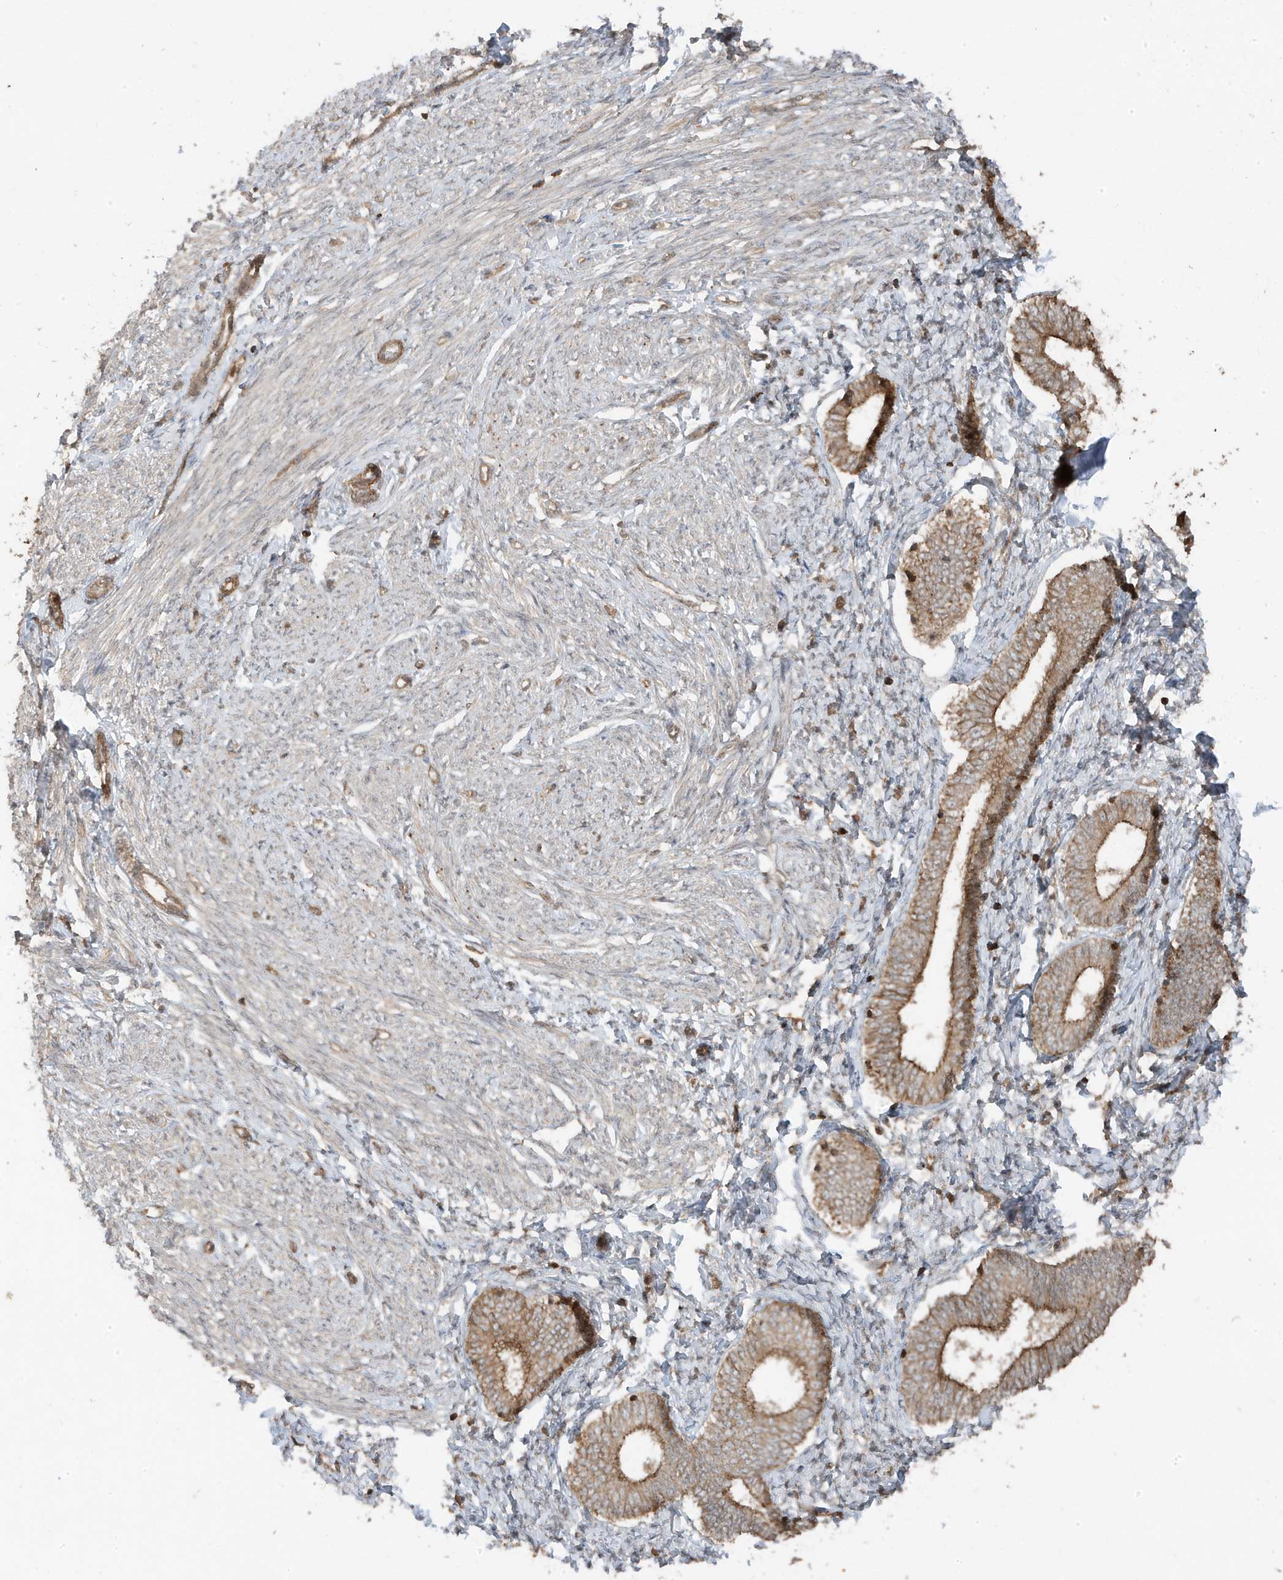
{"staining": {"intensity": "negative", "quantity": "none", "location": "none"}, "tissue": "endometrium", "cell_type": "Cells in endometrial stroma", "image_type": "normal", "snomed": [{"axis": "morphology", "description": "Normal tissue, NOS"}, {"axis": "topography", "description": "Endometrium"}], "caption": "This is an immunohistochemistry photomicrograph of normal endometrium. There is no positivity in cells in endometrial stroma.", "gene": "ASAP1", "patient": {"sex": "female", "age": 72}}